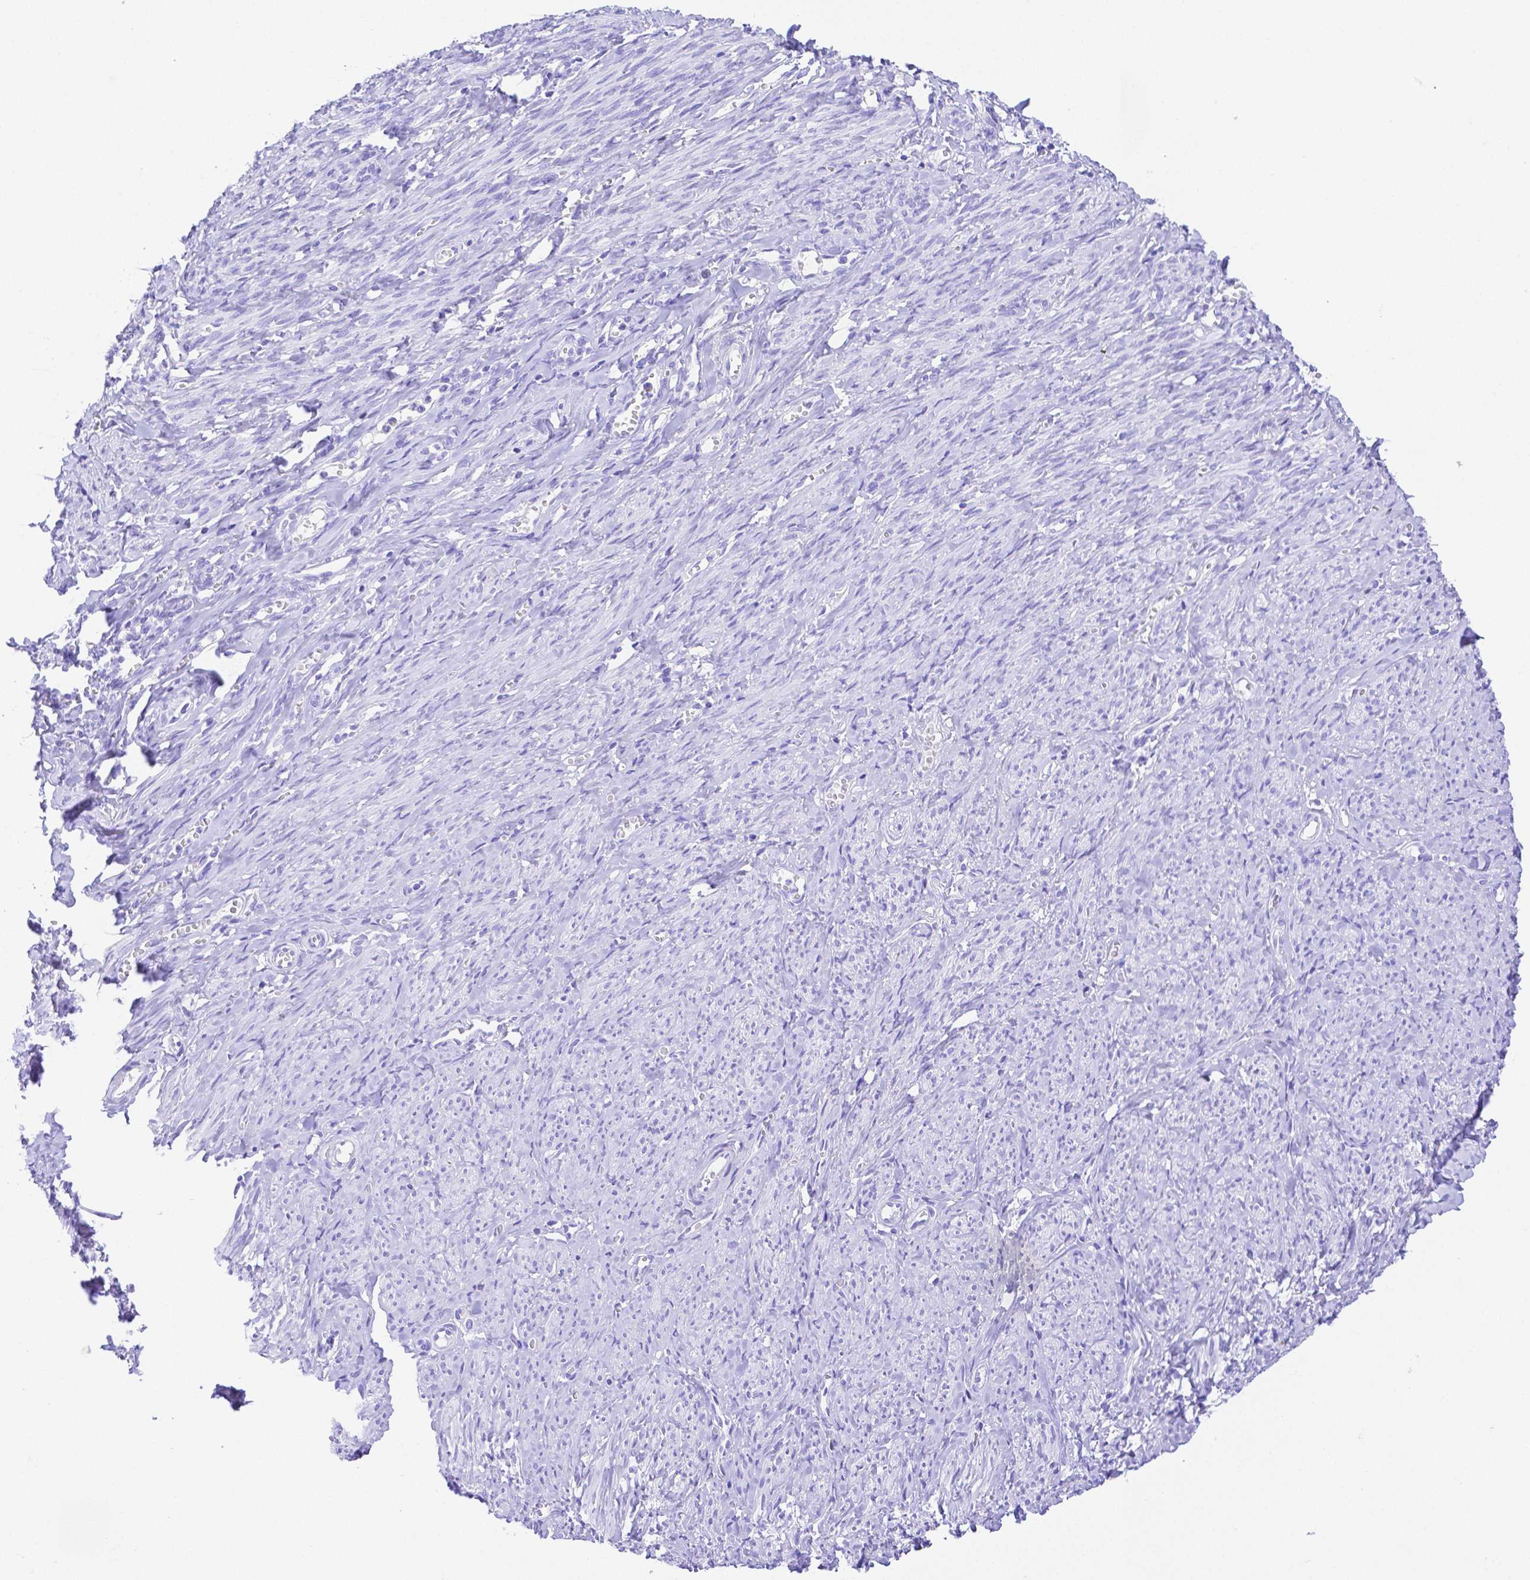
{"staining": {"intensity": "negative", "quantity": "none", "location": "none"}, "tissue": "smooth muscle", "cell_type": "Smooth muscle cells", "image_type": "normal", "snomed": [{"axis": "morphology", "description": "Normal tissue, NOS"}, {"axis": "topography", "description": "Smooth muscle"}], "caption": "Histopathology image shows no protein expression in smooth muscle cells of unremarkable smooth muscle. (DAB (3,3'-diaminobenzidine) immunohistochemistry (IHC) with hematoxylin counter stain).", "gene": "SMR3A", "patient": {"sex": "female", "age": 65}}